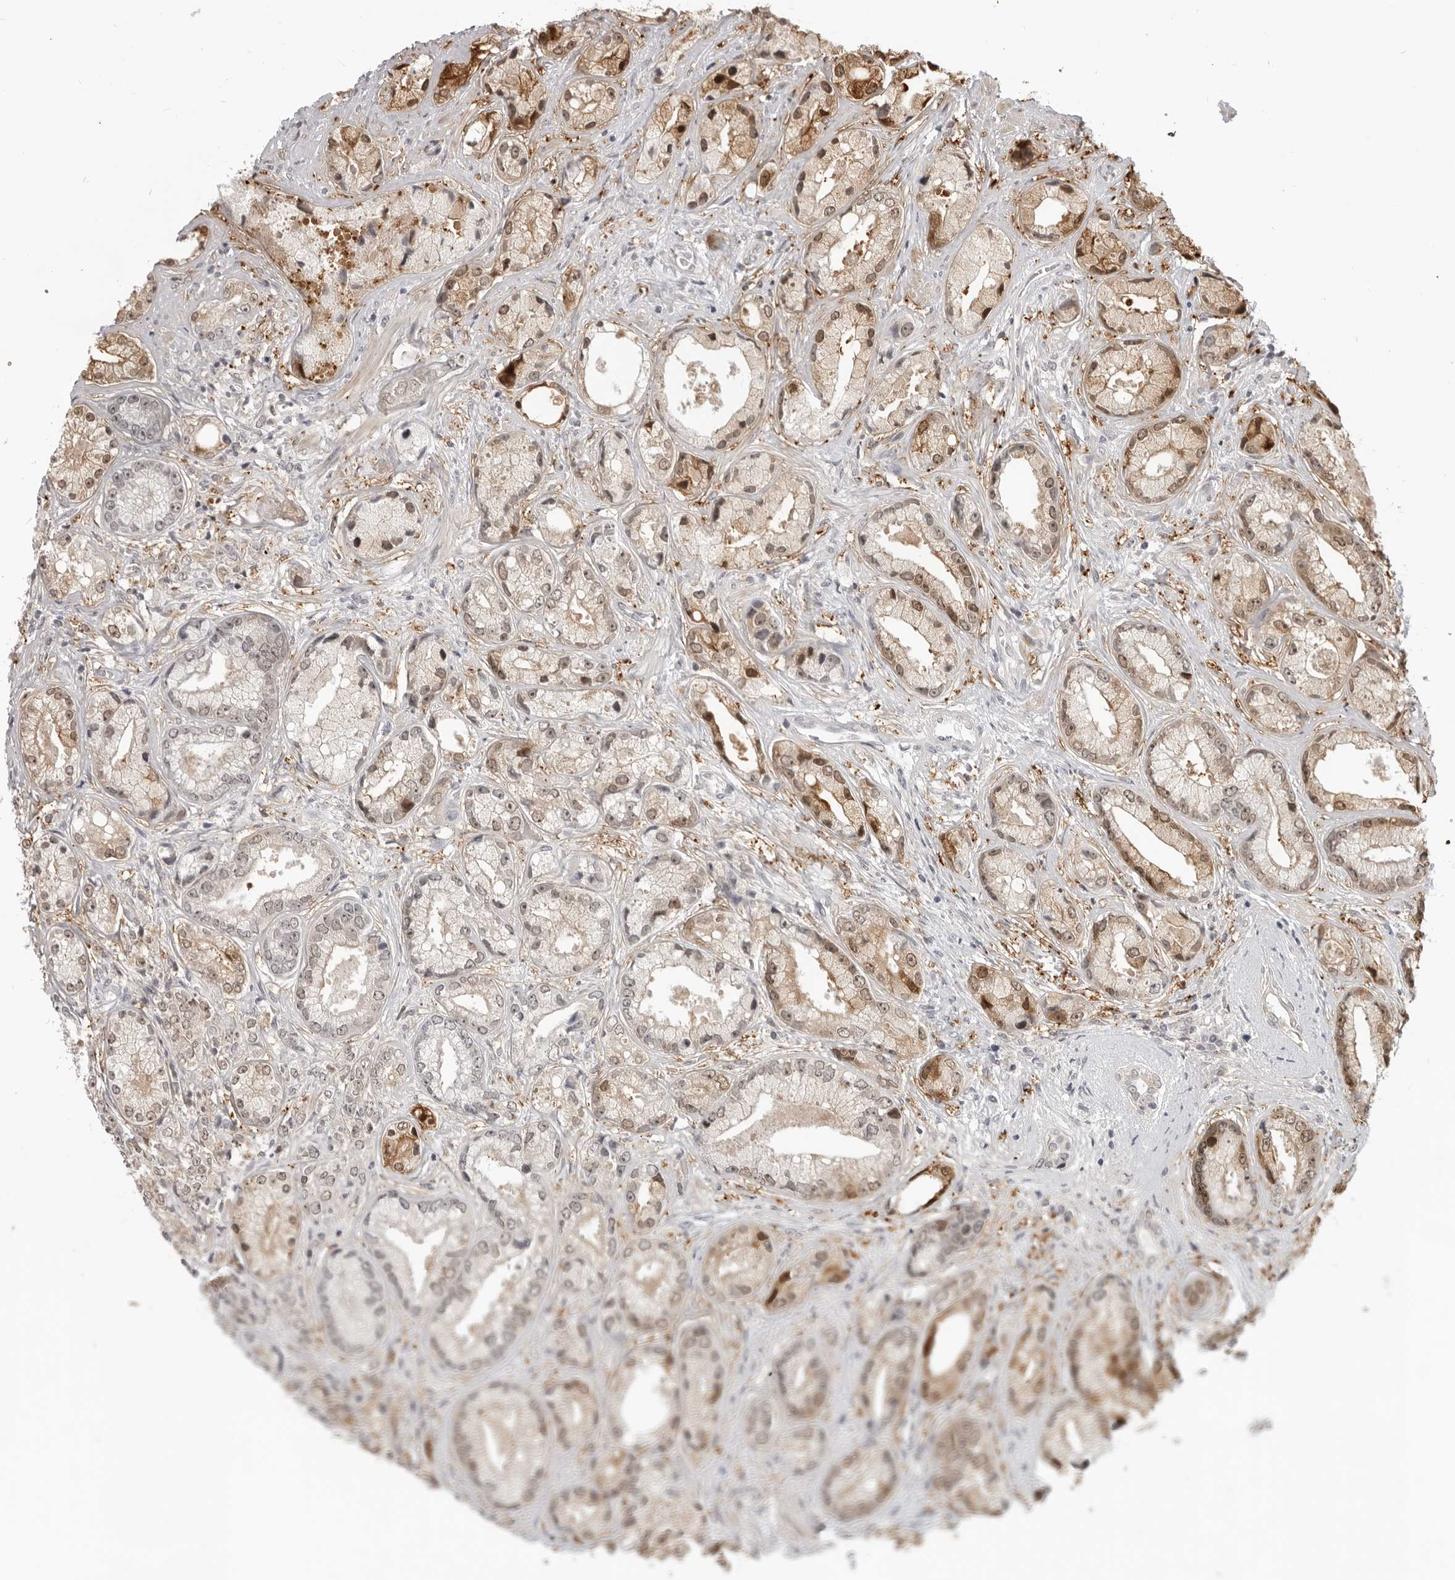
{"staining": {"intensity": "moderate", "quantity": ">75%", "location": "cytoplasmic/membranous,nuclear"}, "tissue": "prostate cancer", "cell_type": "Tumor cells", "image_type": "cancer", "snomed": [{"axis": "morphology", "description": "Adenocarcinoma, High grade"}, {"axis": "topography", "description": "Prostate"}], "caption": "Moderate cytoplasmic/membranous and nuclear positivity is seen in about >75% of tumor cells in prostate cancer.", "gene": "SRGAP2", "patient": {"sex": "male", "age": 61}}